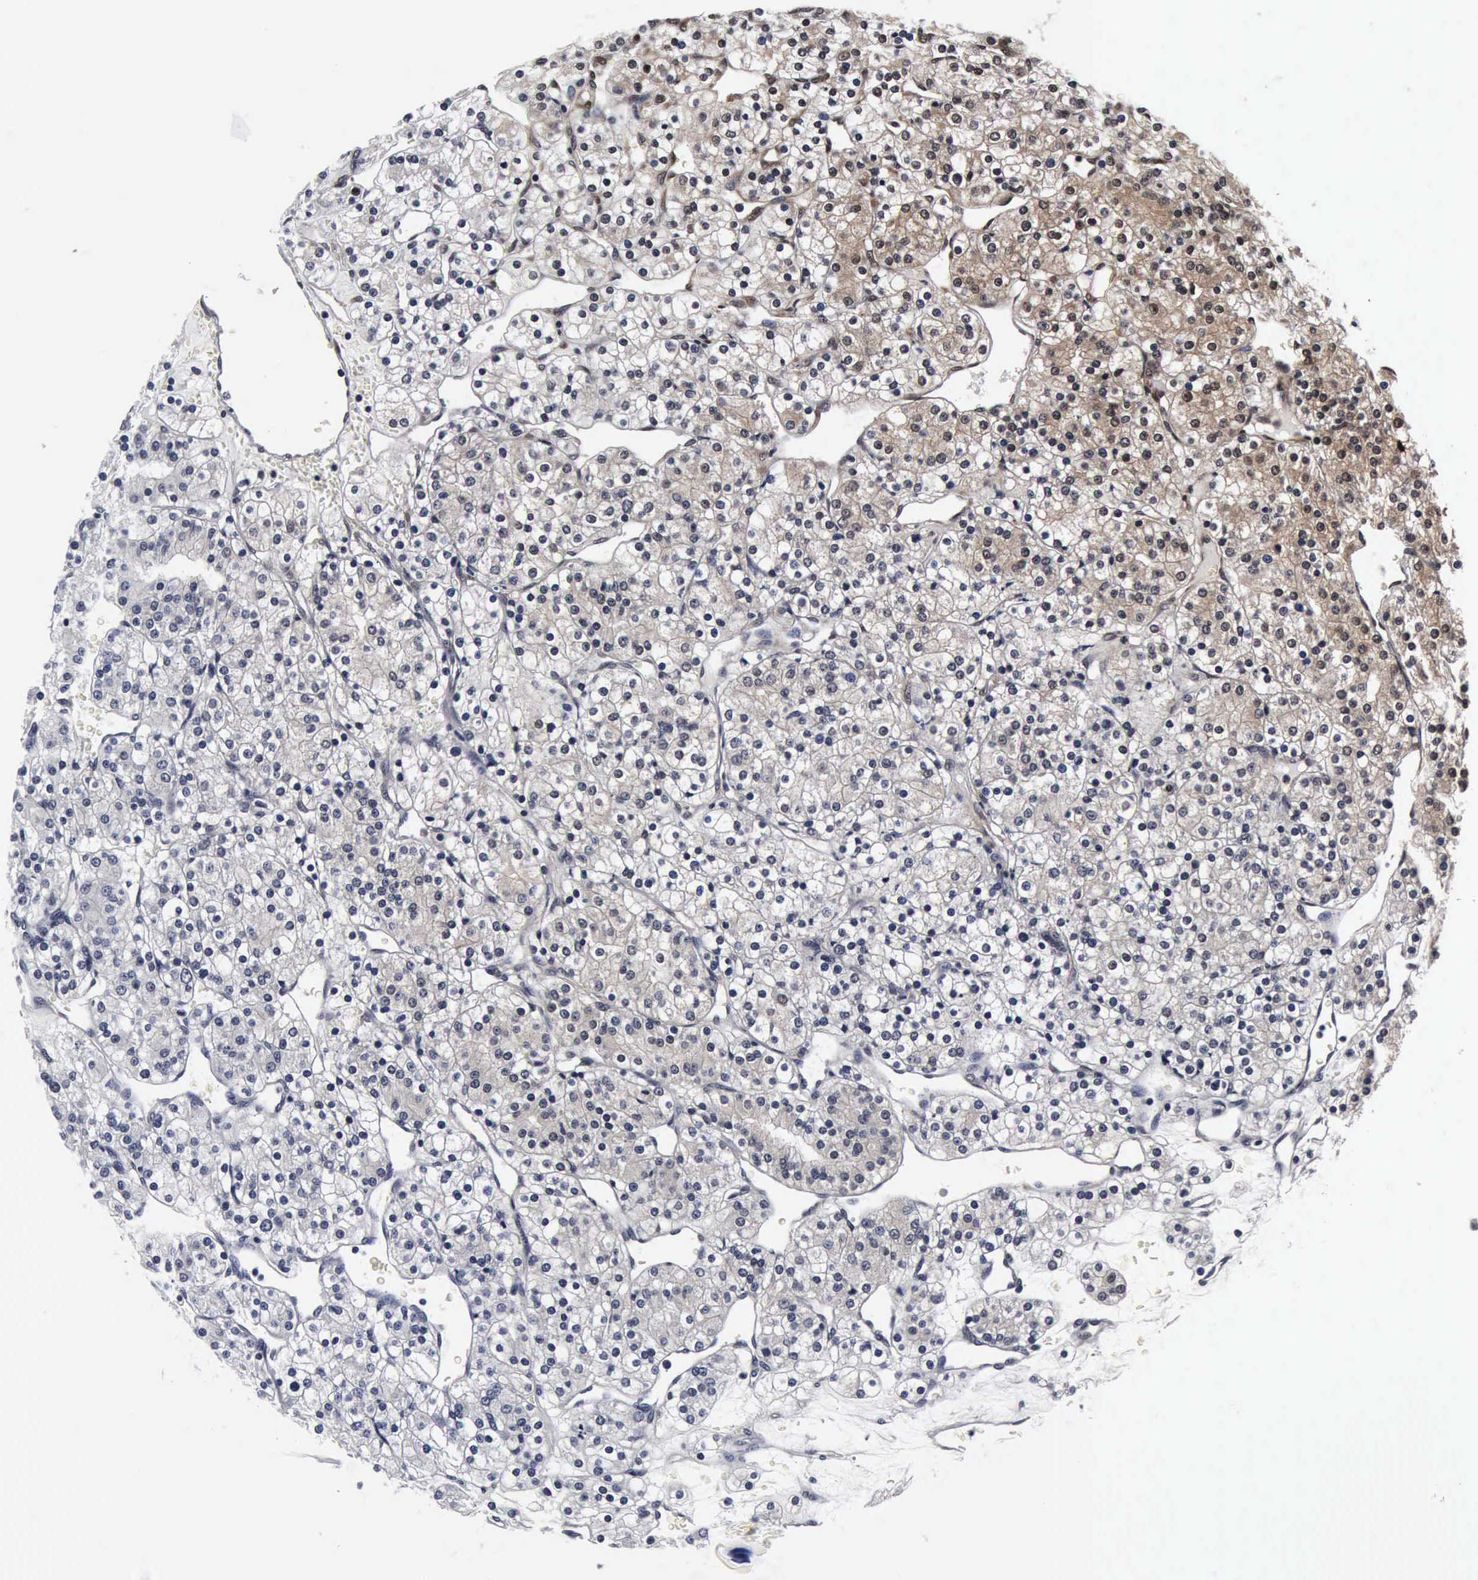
{"staining": {"intensity": "negative", "quantity": "none", "location": "none"}, "tissue": "renal cancer", "cell_type": "Tumor cells", "image_type": "cancer", "snomed": [{"axis": "morphology", "description": "Adenocarcinoma, NOS"}, {"axis": "topography", "description": "Kidney"}], "caption": "The photomicrograph shows no staining of tumor cells in renal adenocarcinoma. (DAB immunohistochemistry (IHC) with hematoxylin counter stain).", "gene": "UBC", "patient": {"sex": "female", "age": 62}}